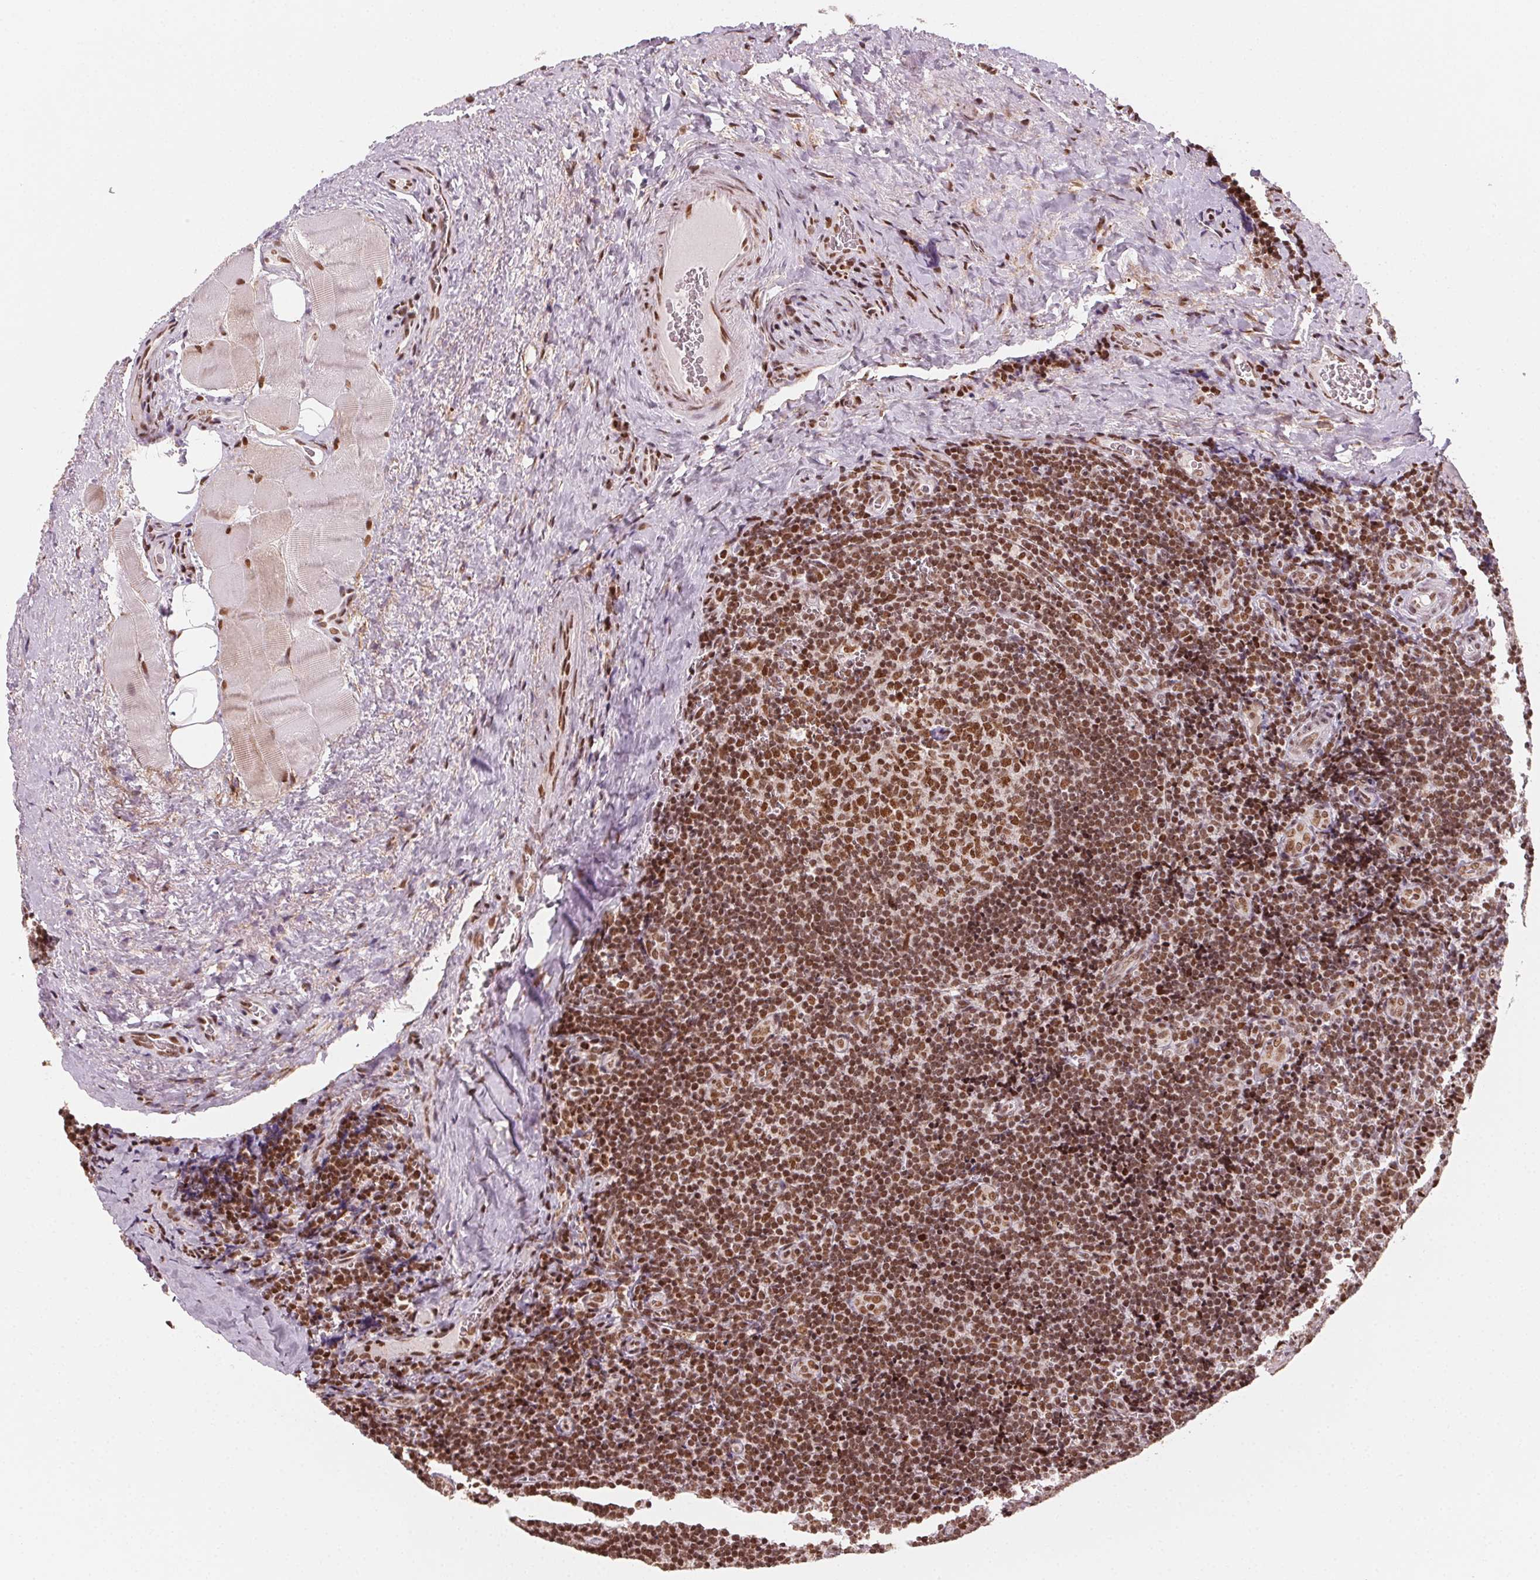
{"staining": {"intensity": "strong", "quantity": ">75%", "location": "nuclear"}, "tissue": "tonsil", "cell_type": "Germinal center cells", "image_type": "normal", "snomed": [{"axis": "morphology", "description": "Normal tissue, NOS"}, {"axis": "morphology", "description": "Inflammation, NOS"}, {"axis": "topography", "description": "Tonsil"}], "caption": "Immunohistochemical staining of unremarkable human tonsil reveals strong nuclear protein positivity in approximately >75% of germinal center cells. Using DAB (3,3'-diaminobenzidine) (brown) and hematoxylin (blue) stains, captured at high magnification using brightfield microscopy.", "gene": "TOPORS", "patient": {"sex": "female", "age": 31}}